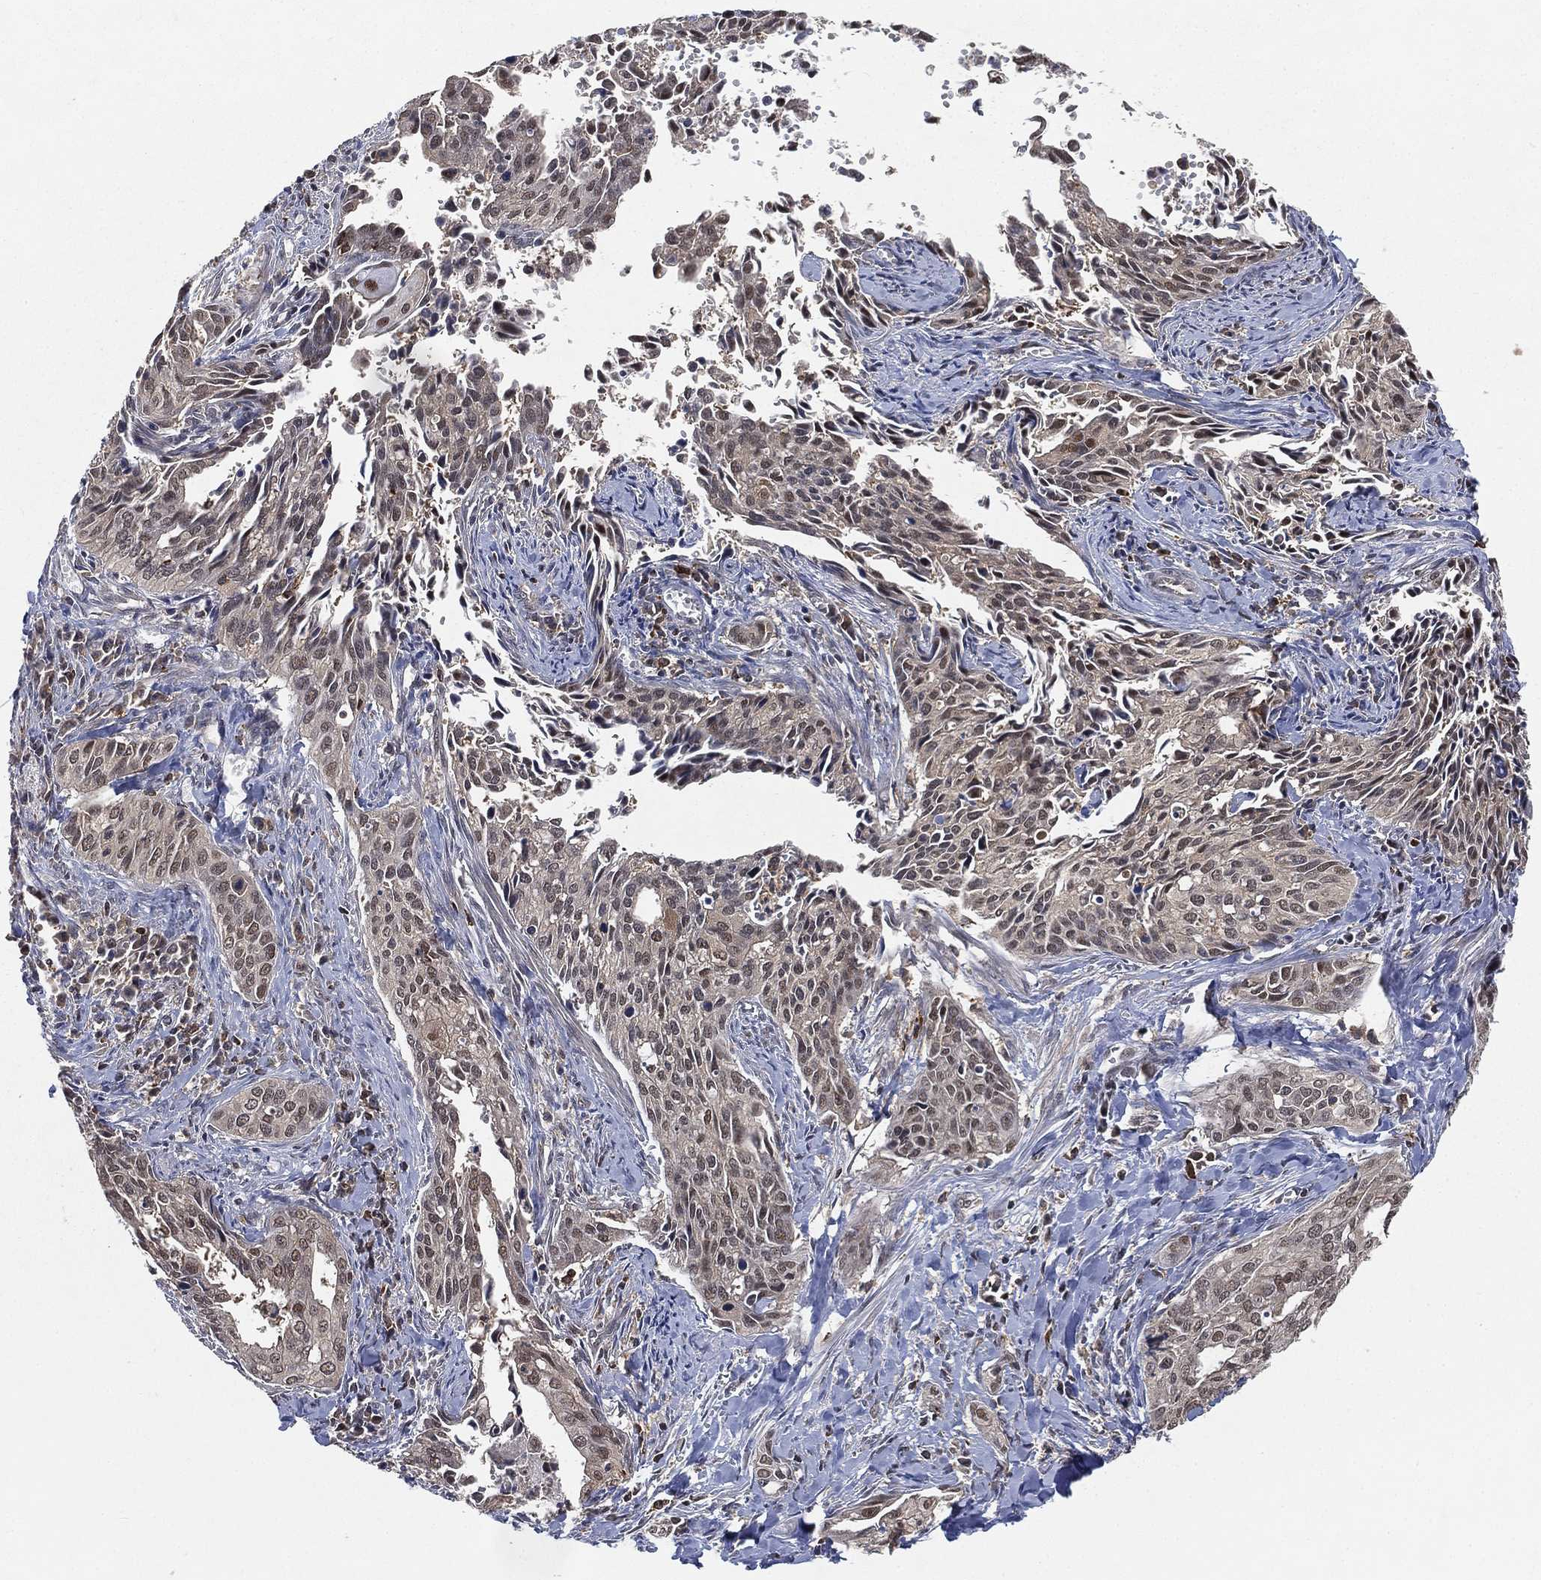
{"staining": {"intensity": "negative", "quantity": "none", "location": "none"}, "tissue": "cervical cancer", "cell_type": "Tumor cells", "image_type": "cancer", "snomed": [{"axis": "morphology", "description": "Squamous cell carcinoma, NOS"}, {"axis": "topography", "description": "Cervix"}], "caption": "Immunohistochemistry (IHC) of squamous cell carcinoma (cervical) reveals no positivity in tumor cells.", "gene": "WDR26", "patient": {"sex": "female", "age": 29}}